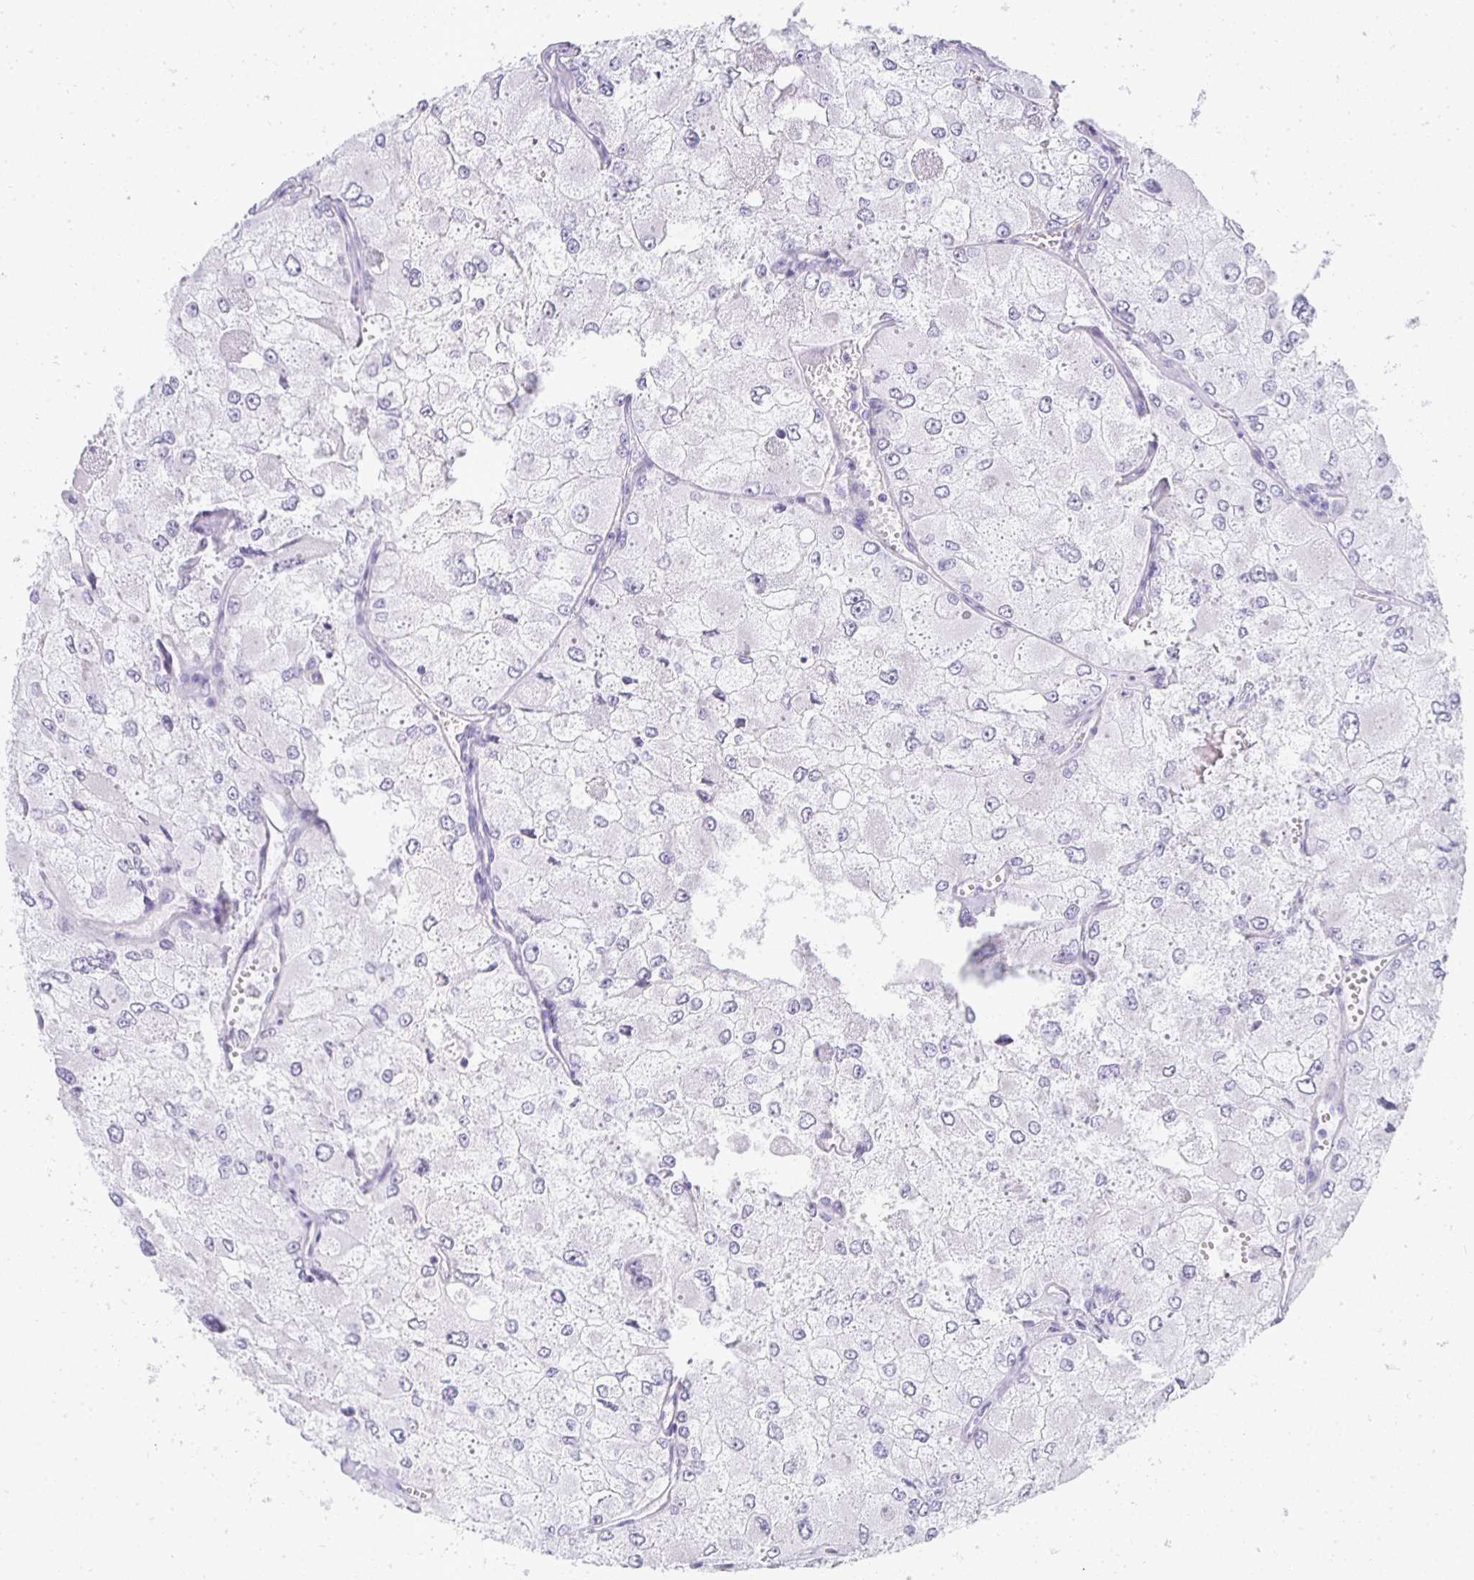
{"staining": {"intensity": "negative", "quantity": "none", "location": "none"}, "tissue": "renal cancer", "cell_type": "Tumor cells", "image_type": "cancer", "snomed": [{"axis": "morphology", "description": "Adenocarcinoma, NOS"}, {"axis": "topography", "description": "Kidney"}], "caption": "Human renal cancer stained for a protein using immunohistochemistry (IHC) shows no positivity in tumor cells.", "gene": "TPSD1", "patient": {"sex": "female", "age": 70}}